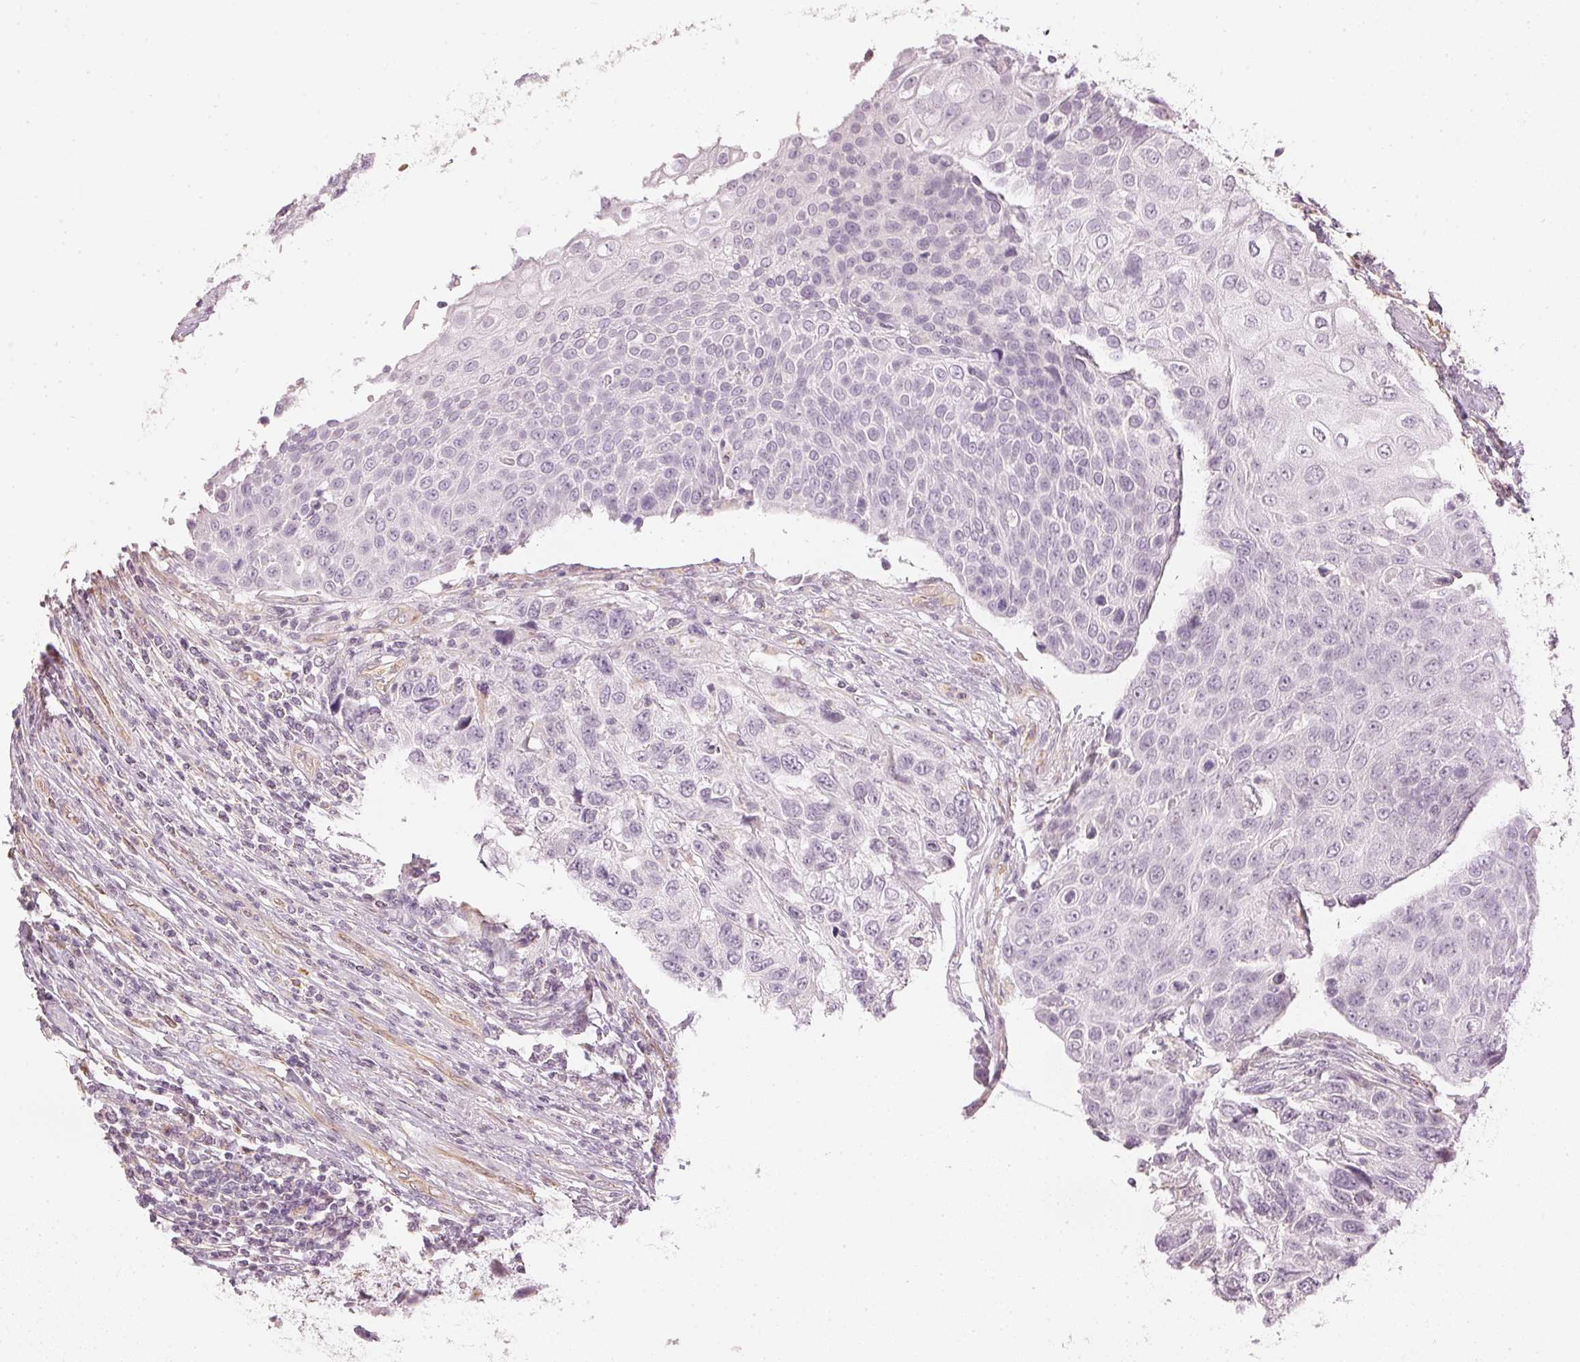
{"staining": {"intensity": "negative", "quantity": "none", "location": "none"}, "tissue": "urothelial cancer", "cell_type": "Tumor cells", "image_type": "cancer", "snomed": [{"axis": "morphology", "description": "Urothelial carcinoma, High grade"}, {"axis": "topography", "description": "Urinary bladder"}], "caption": "An IHC photomicrograph of urothelial cancer is shown. There is no staining in tumor cells of urothelial cancer.", "gene": "APLP1", "patient": {"sex": "female", "age": 70}}